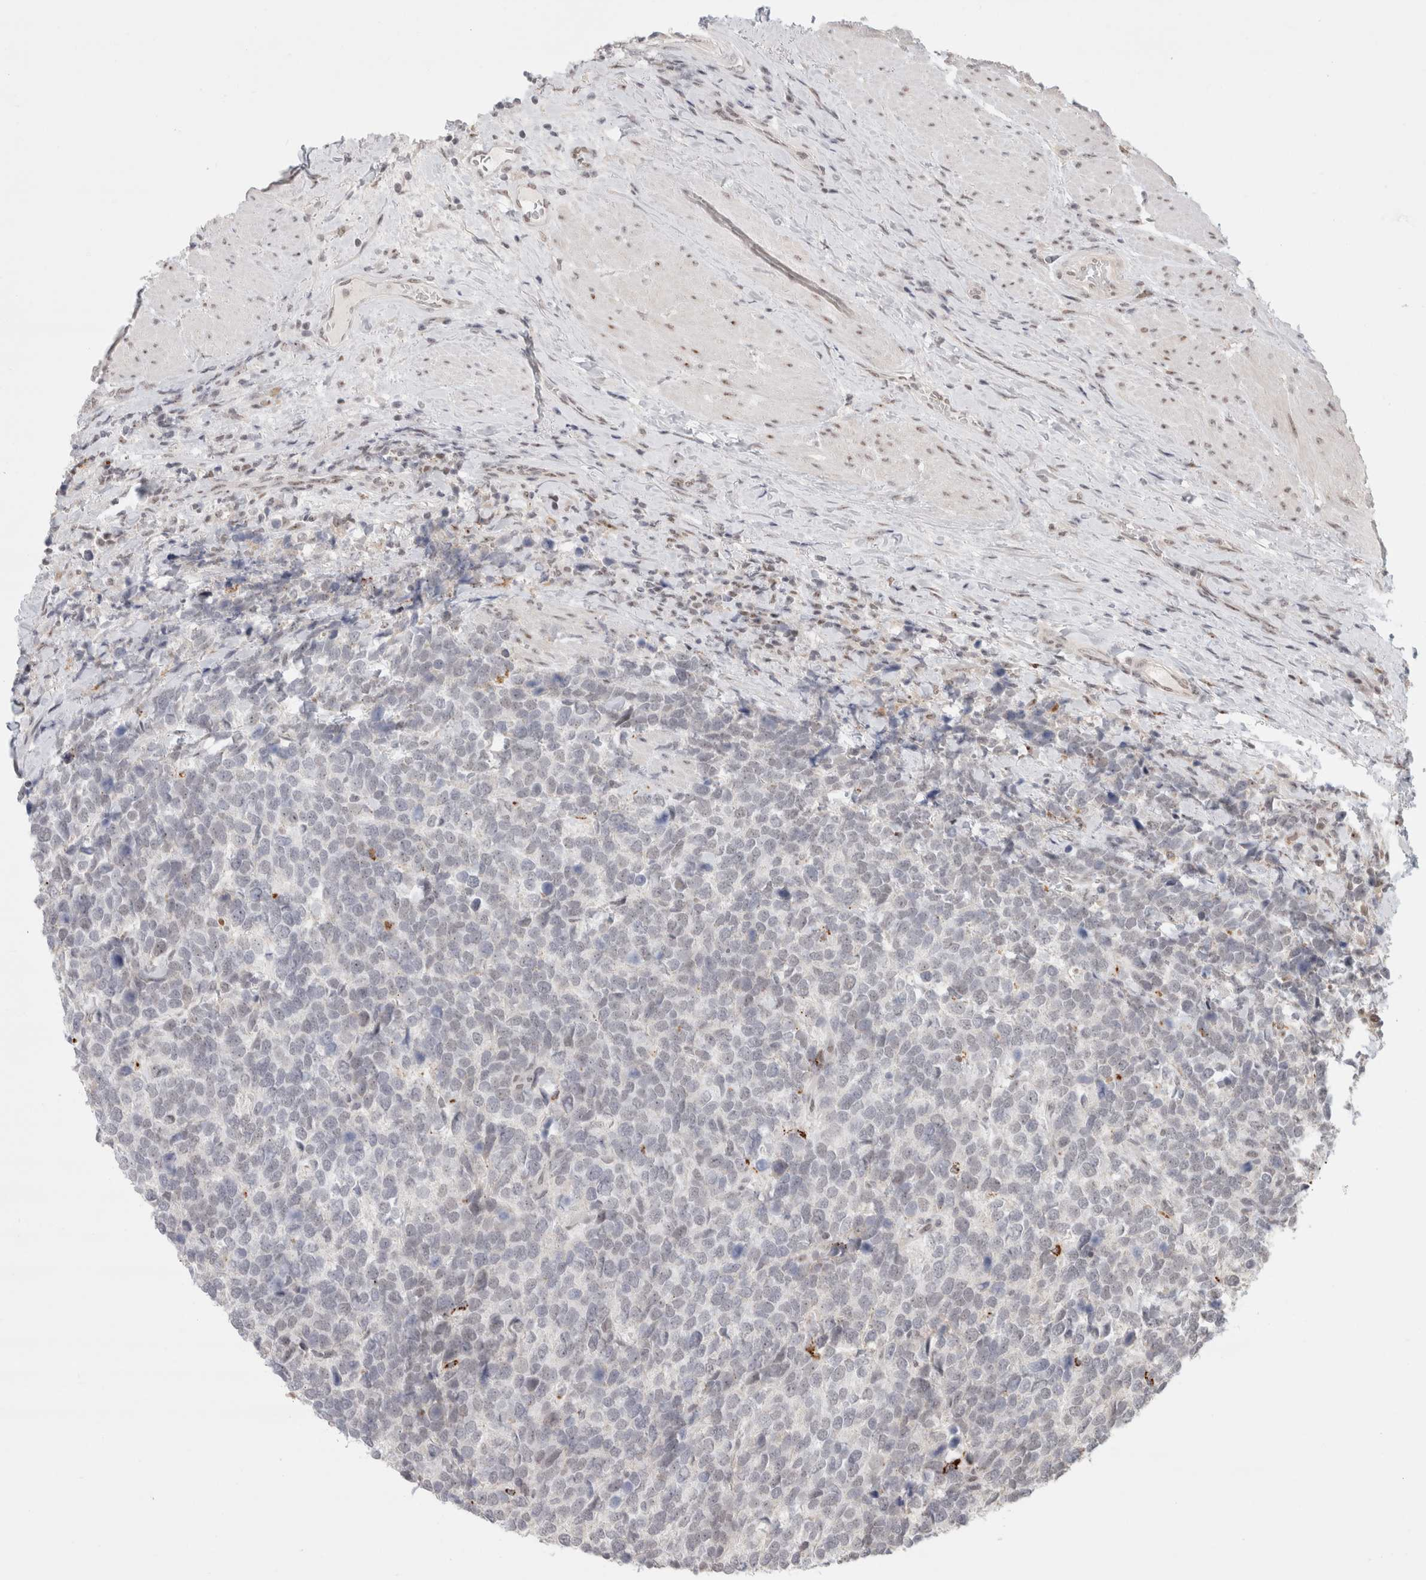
{"staining": {"intensity": "negative", "quantity": "none", "location": "none"}, "tissue": "urothelial cancer", "cell_type": "Tumor cells", "image_type": "cancer", "snomed": [{"axis": "morphology", "description": "Urothelial carcinoma, High grade"}, {"axis": "topography", "description": "Urinary bladder"}], "caption": "Image shows no protein staining in tumor cells of urothelial cancer tissue.", "gene": "SENP6", "patient": {"sex": "female", "age": 82}}